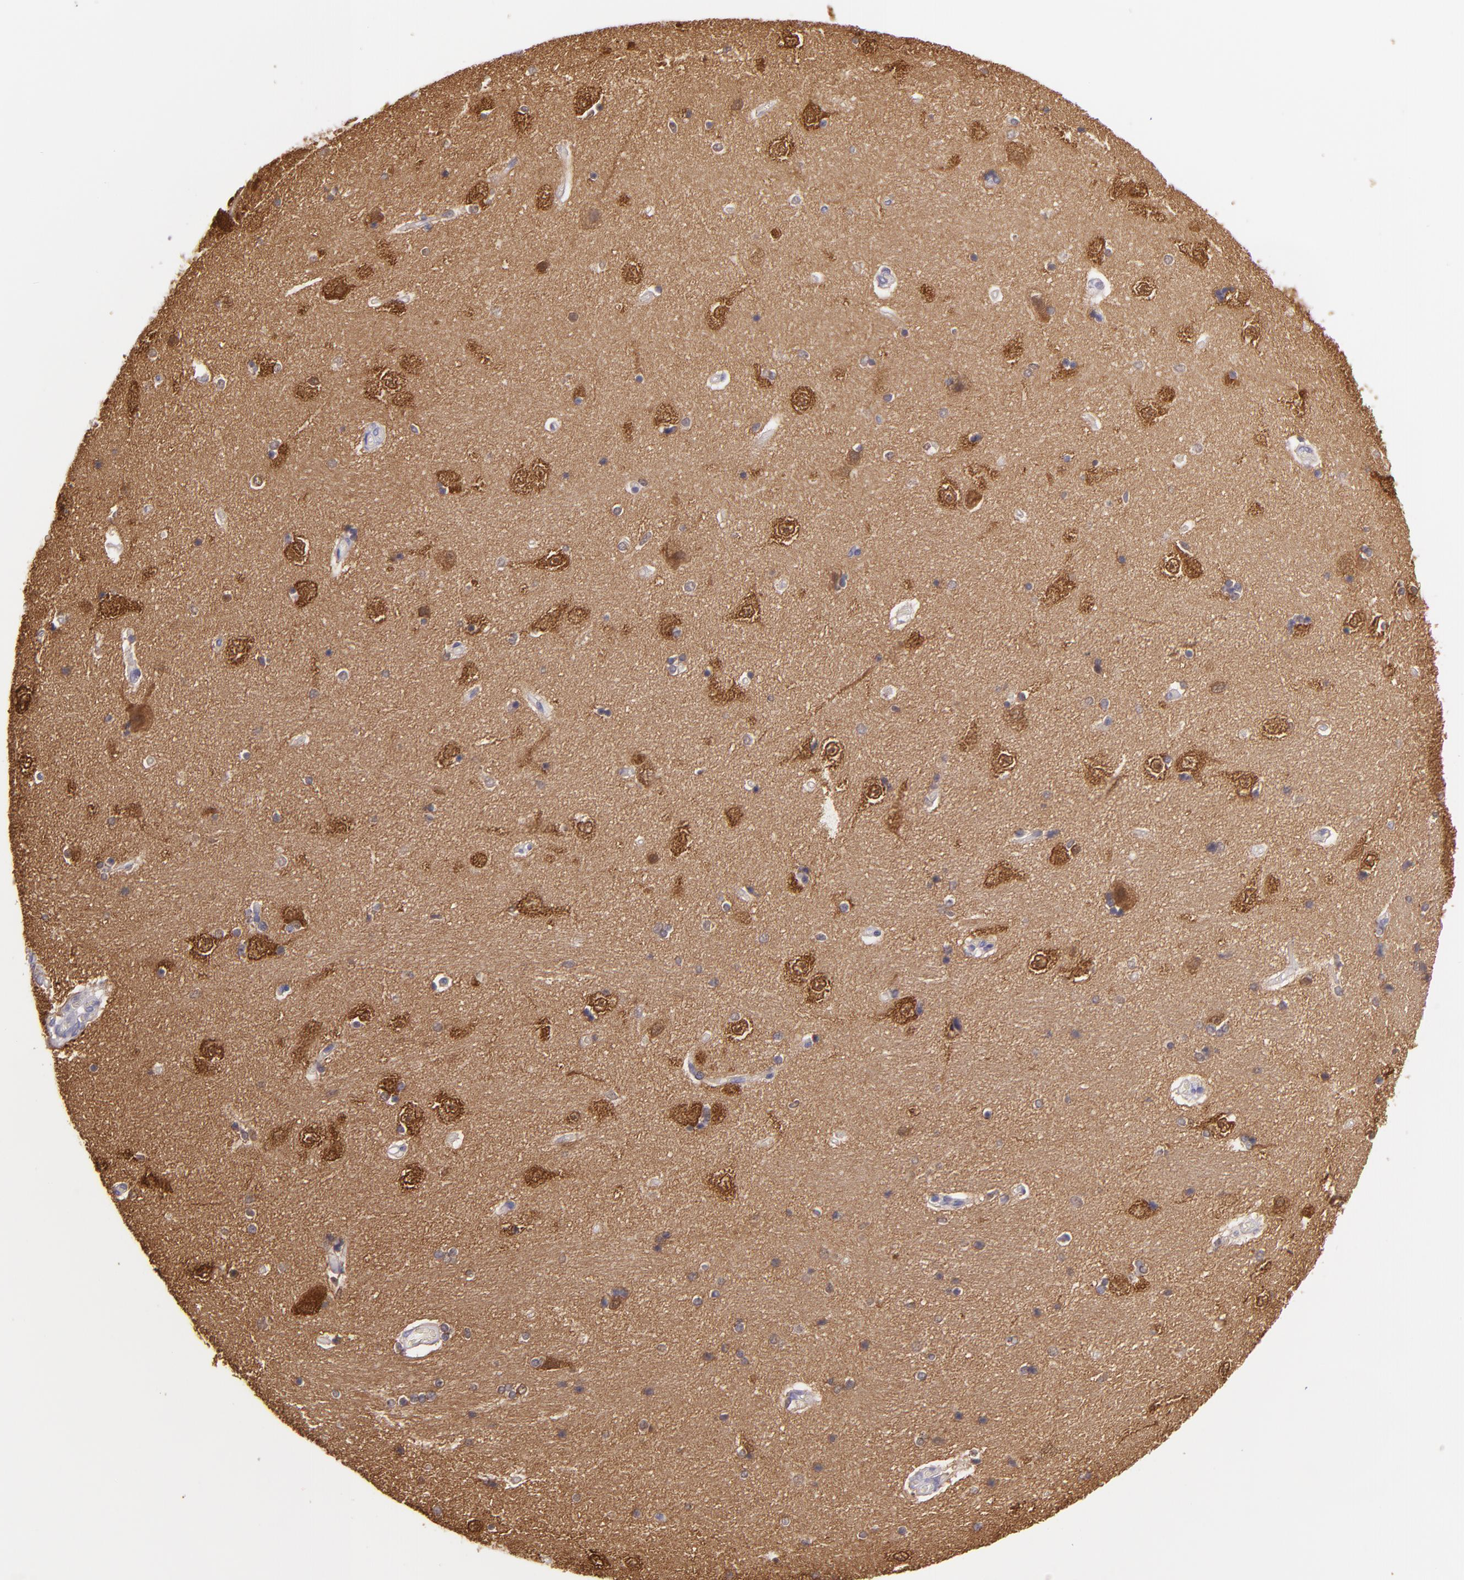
{"staining": {"intensity": "weak", "quantity": "25%-75%", "location": "cytoplasmic/membranous"}, "tissue": "hippocampus", "cell_type": "Glial cells", "image_type": "normal", "snomed": [{"axis": "morphology", "description": "Normal tissue, NOS"}, {"axis": "topography", "description": "Hippocampus"}], "caption": "IHC image of unremarkable human hippocampus stained for a protein (brown), which displays low levels of weak cytoplasmic/membranous expression in approximately 25%-75% of glial cells.", "gene": "HSPH1", "patient": {"sex": "female", "age": 54}}